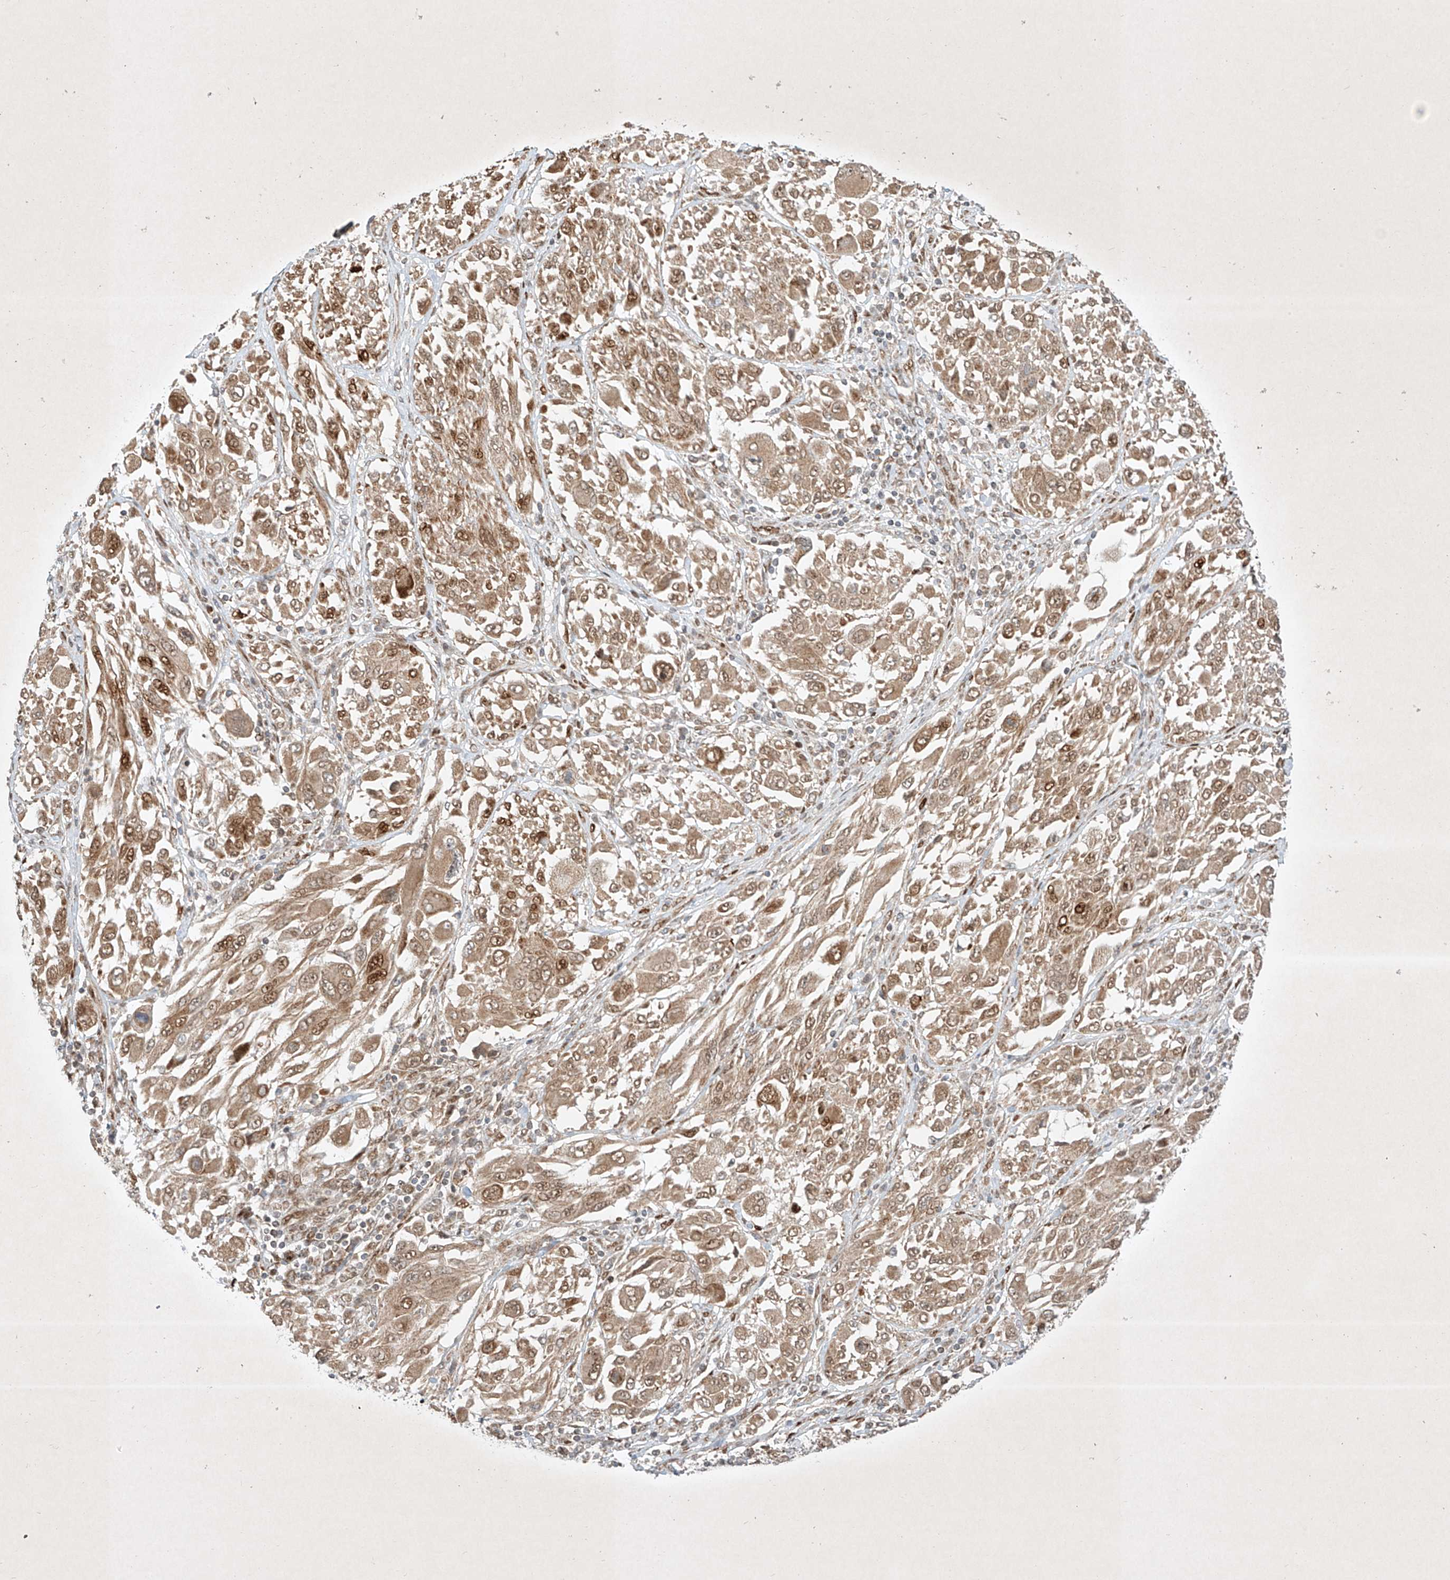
{"staining": {"intensity": "weak", "quantity": ">75%", "location": "cytoplasmic/membranous,nuclear"}, "tissue": "melanoma", "cell_type": "Tumor cells", "image_type": "cancer", "snomed": [{"axis": "morphology", "description": "Malignant melanoma, NOS"}, {"axis": "topography", "description": "Skin"}], "caption": "Immunohistochemical staining of human malignant melanoma displays low levels of weak cytoplasmic/membranous and nuclear positivity in approximately >75% of tumor cells. (brown staining indicates protein expression, while blue staining denotes nuclei).", "gene": "EPG5", "patient": {"sex": "female", "age": 91}}